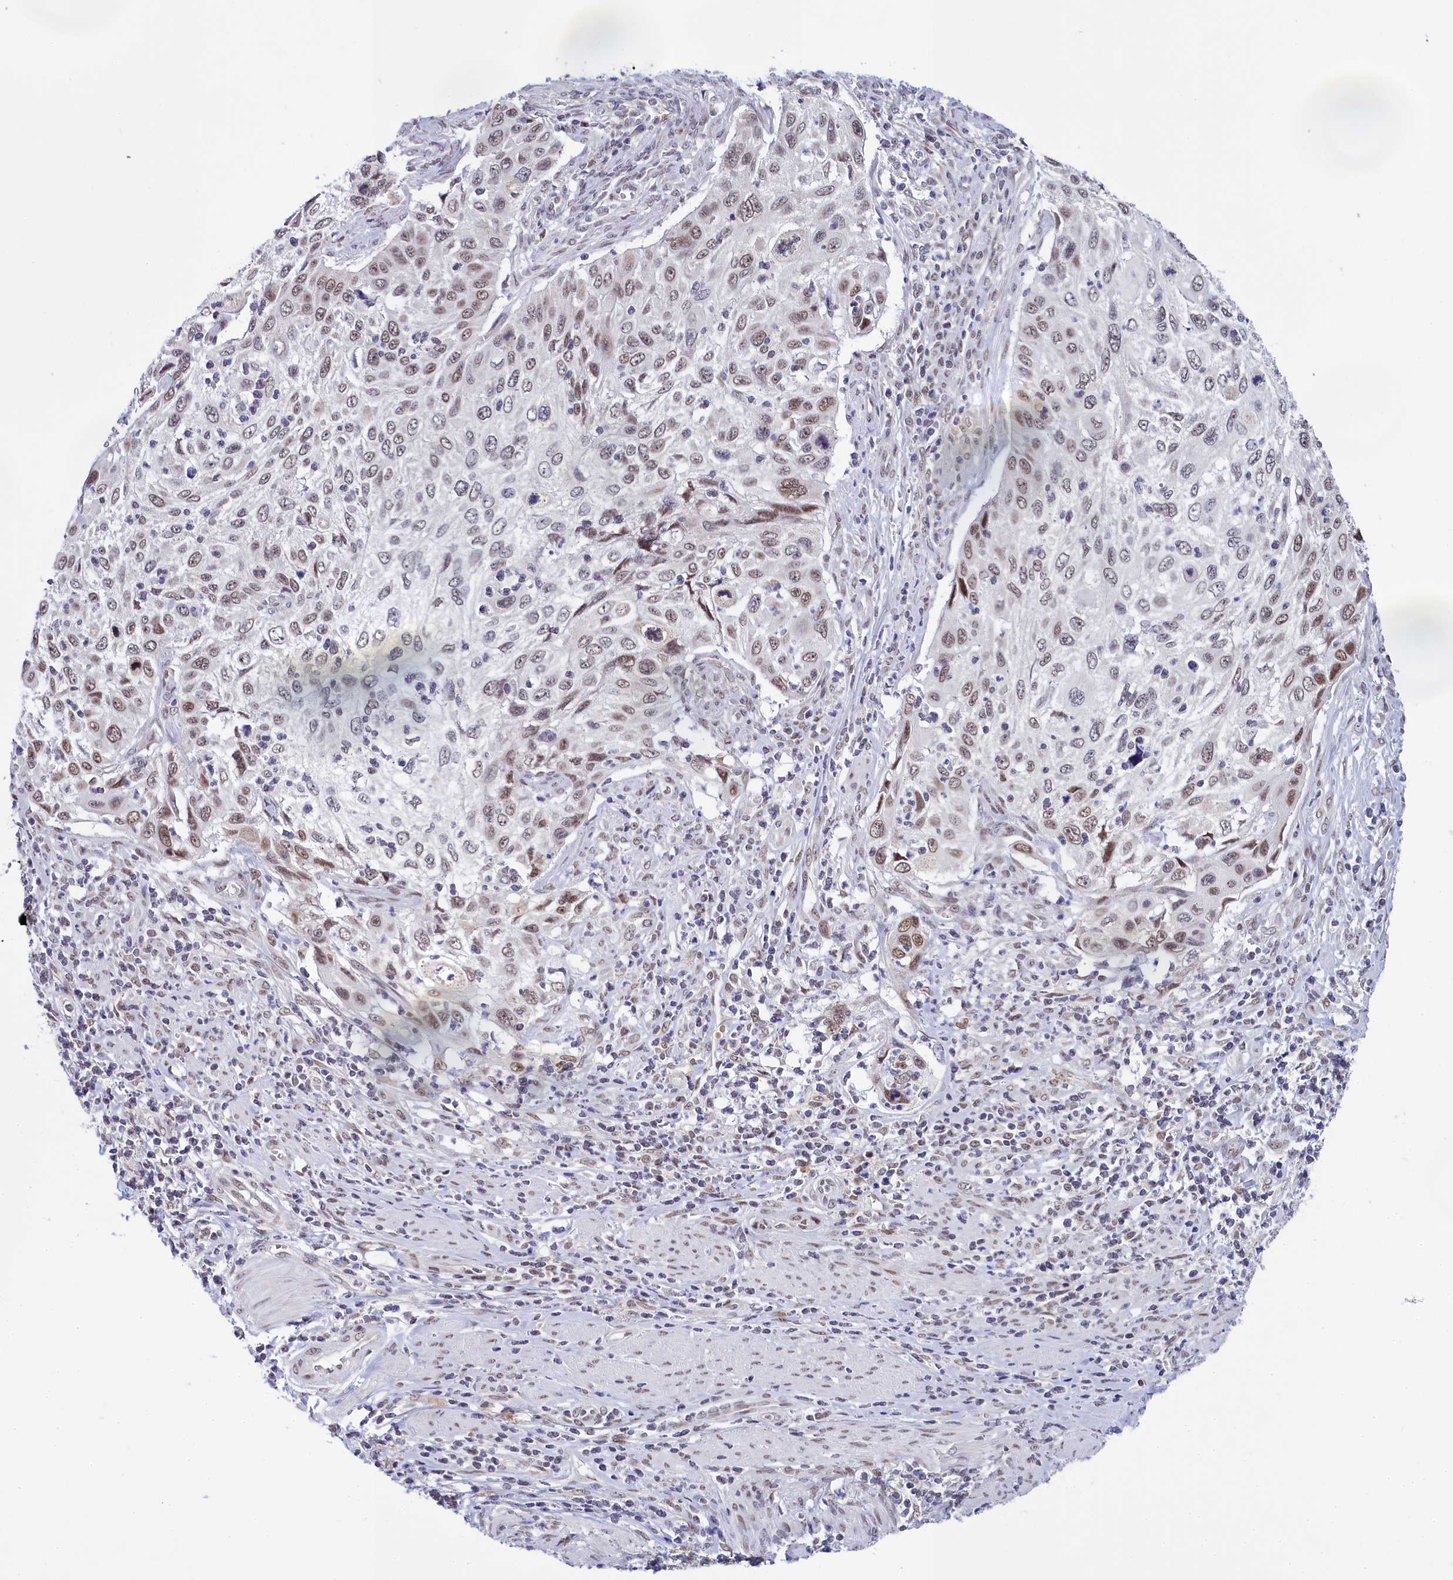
{"staining": {"intensity": "weak", "quantity": "25%-75%", "location": "nuclear"}, "tissue": "cervical cancer", "cell_type": "Tumor cells", "image_type": "cancer", "snomed": [{"axis": "morphology", "description": "Squamous cell carcinoma, NOS"}, {"axis": "topography", "description": "Cervix"}], "caption": "Human squamous cell carcinoma (cervical) stained with a brown dye shows weak nuclear positive expression in approximately 25%-75% of tumor cells.", "gene": "PPHLN1", "patient": {"sex": "female", "age": 70}}